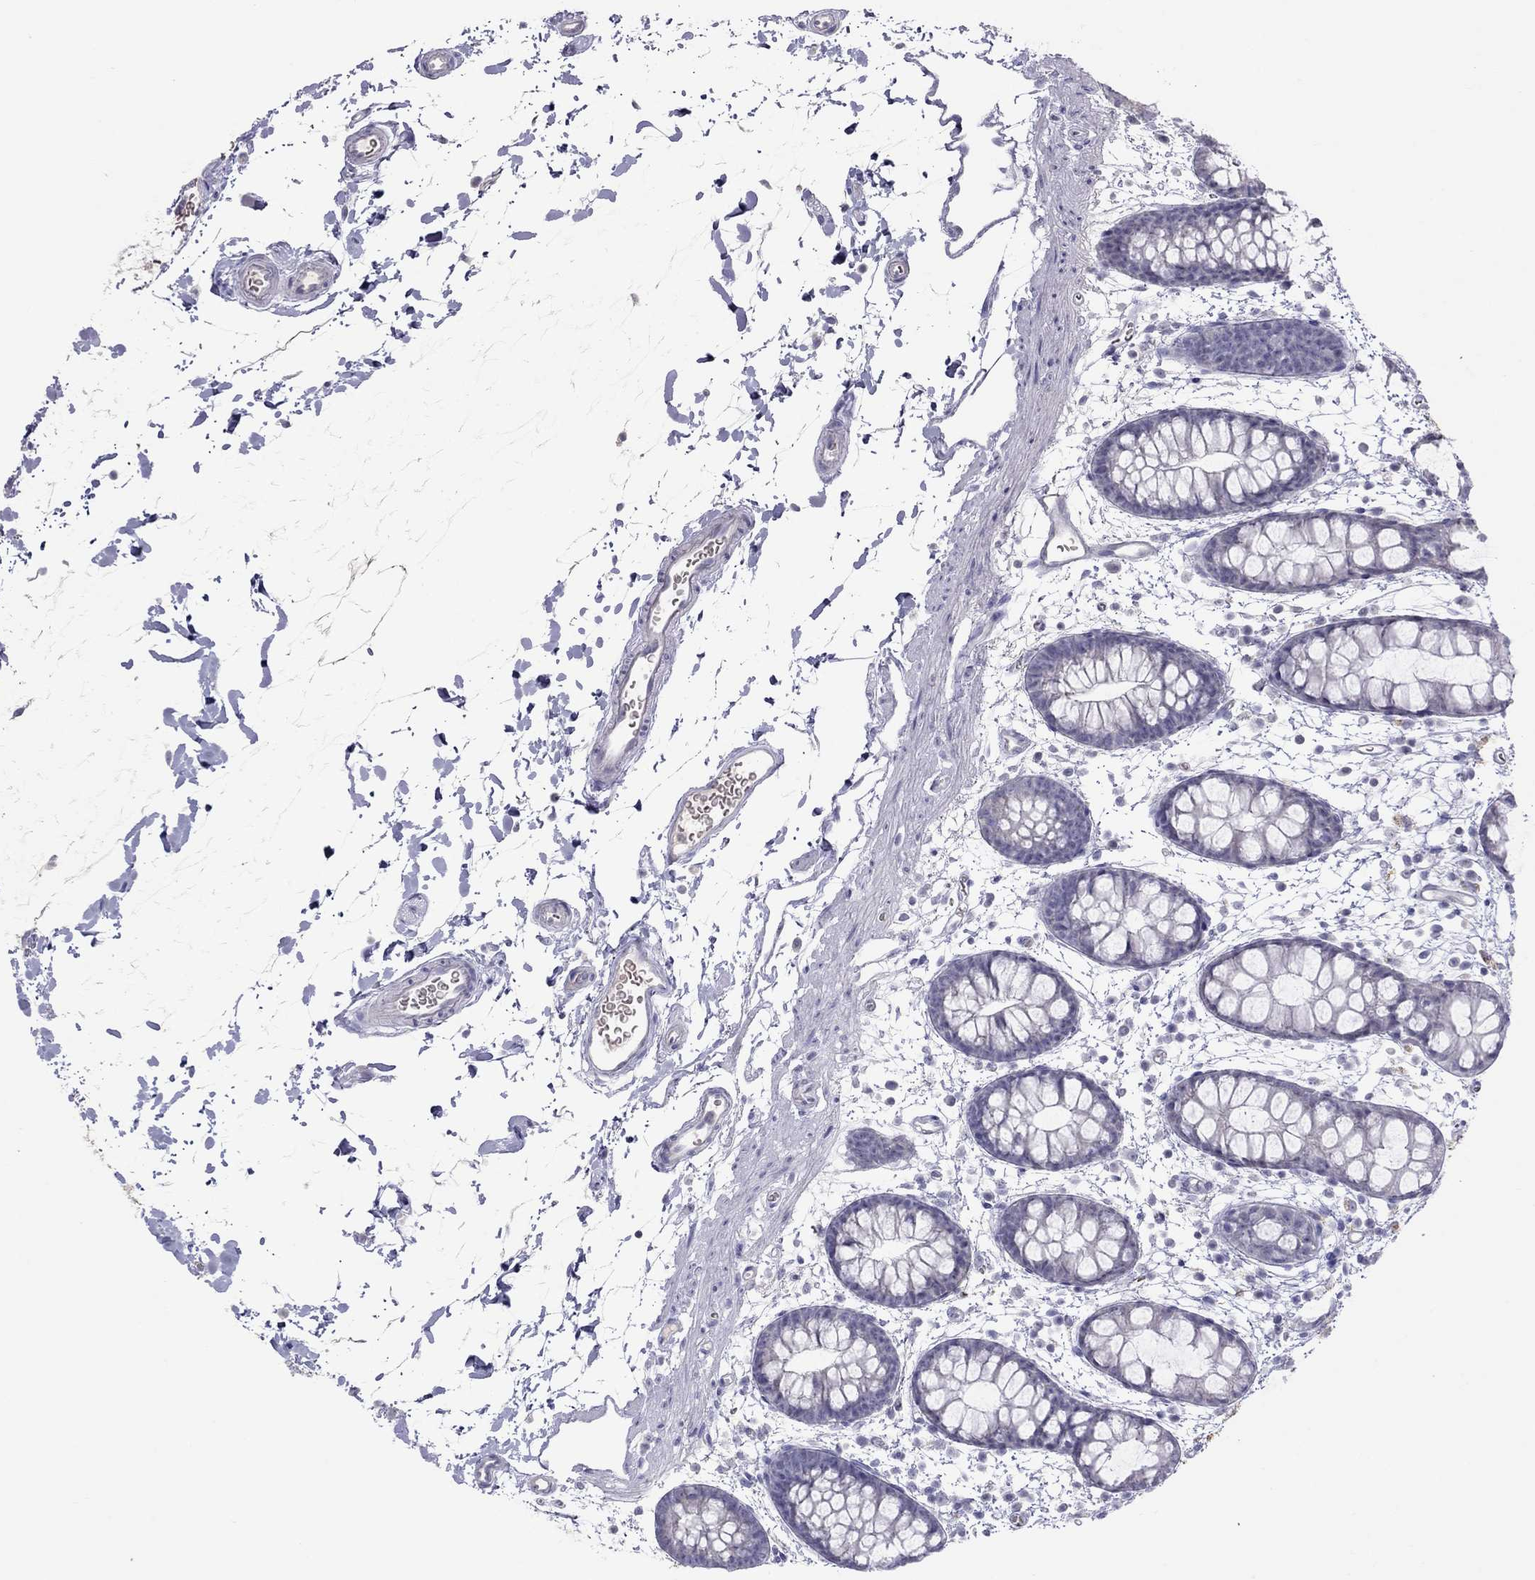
{"staining": {"intensity": "negative", "quantity": "none", "location": "none"}, "tissue": "rectum", "cell_type": "Glandular cells", "image_type": "normal", "snomed": [{"axis": "morphology", "description": "Normal tissue, NOS"}, {"axis": "topography", "description": "Rectum"}], "caption": "This is a photomicrograph of IHC staining of unremarkable rectum, which shows no positivity in glandular cells. (DAB (3,3'-diaminobenzidine) immunohistochemistry with hematoxylin counter stain).", "gene": "MUC16", "patient": {"sex": "male", "age": 57}}